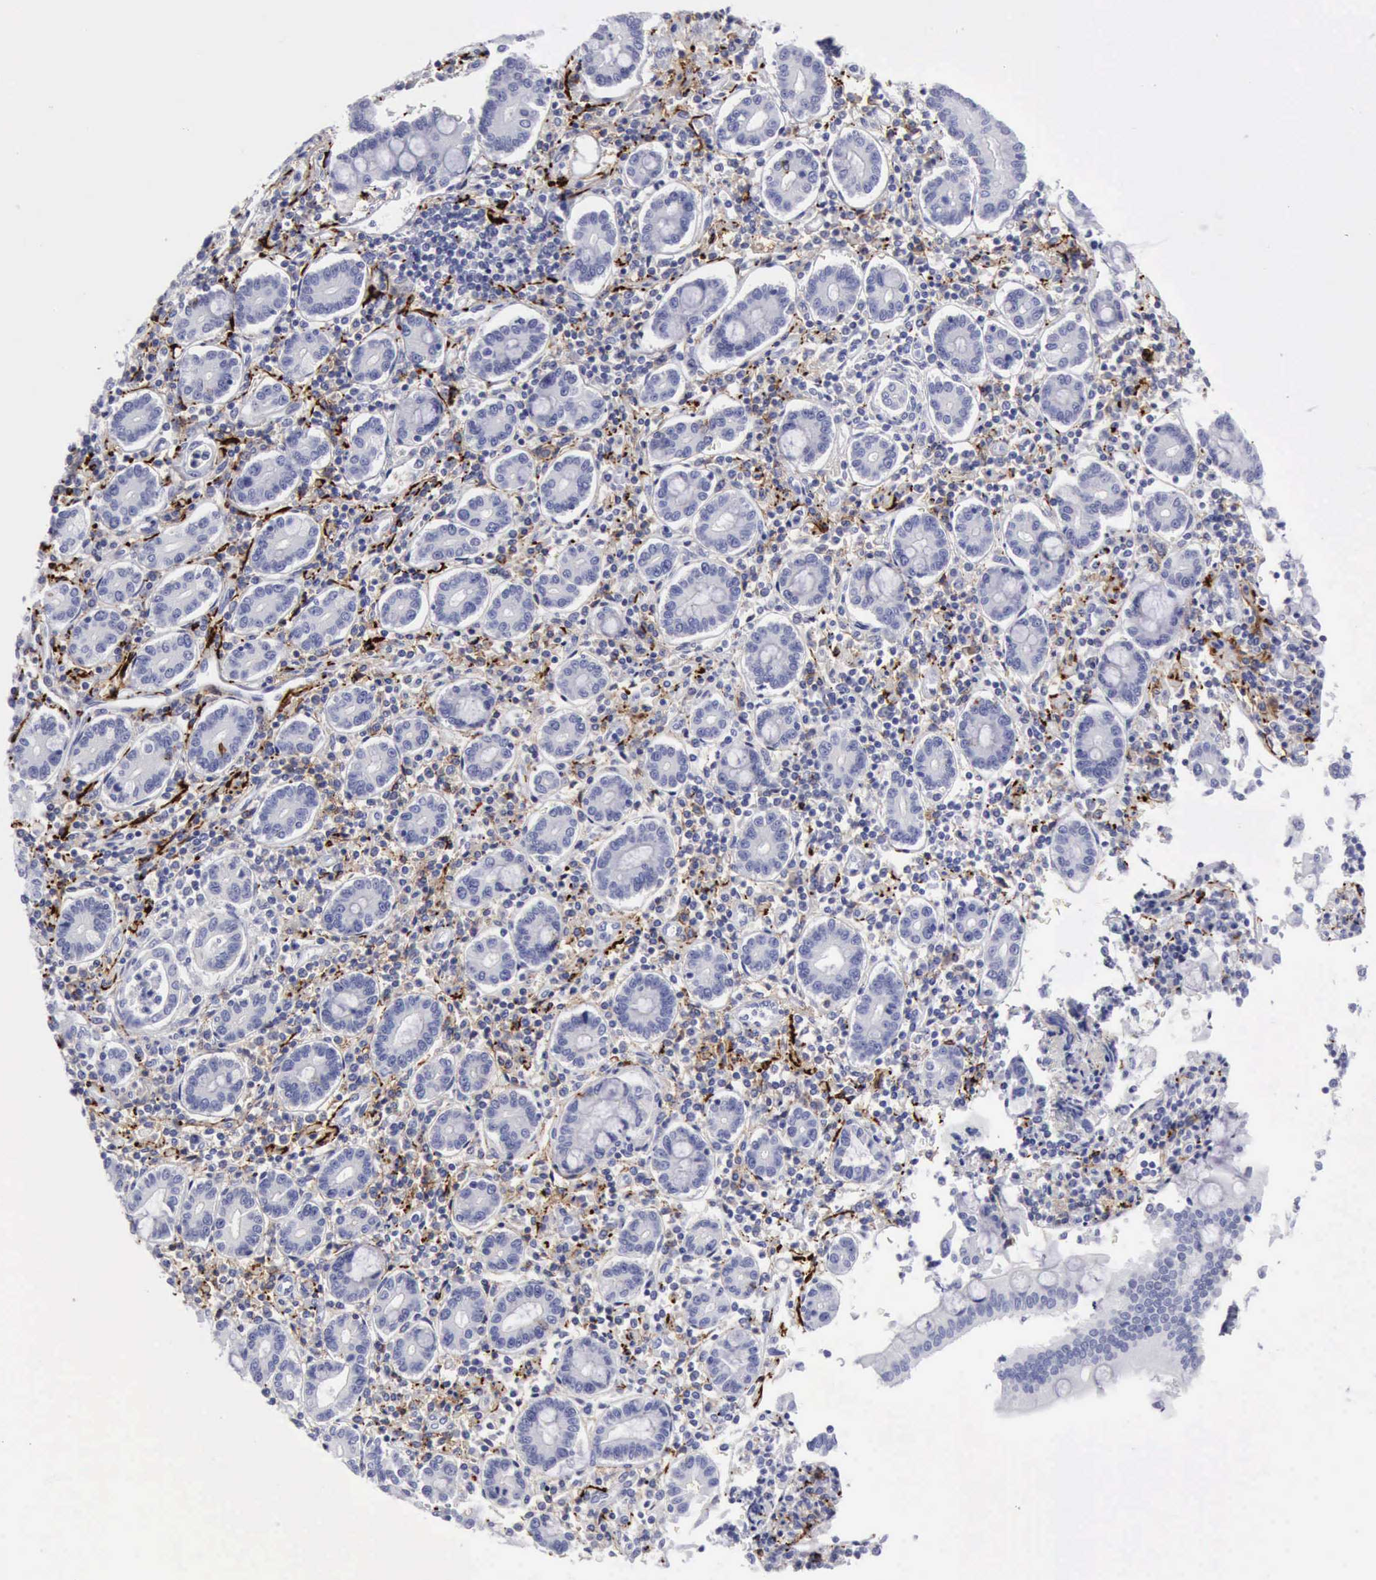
{"staining": {"intensity": "negative", "quantity": "none", "location": "none"}, "tissue": "pancreatic cancer", "cell_type": "Tumor cells", "image_type": "cancer", "snomed": [{"axis": "morphology", "description": "Adenocarcinoma, NOS"}, {"axis": "topography", "description": "Pancreas"}], "caption": "Immunohistochemistry histopathology image of neoplastic tissue: human pancreatic adenocarcinoma stained with DAB (3,3'-diaminobenzidine) demonstrates no significant protein positivity in tumor cells.", "gene": "NCAM1", "patient": {"sex": "female", "age": 57}}